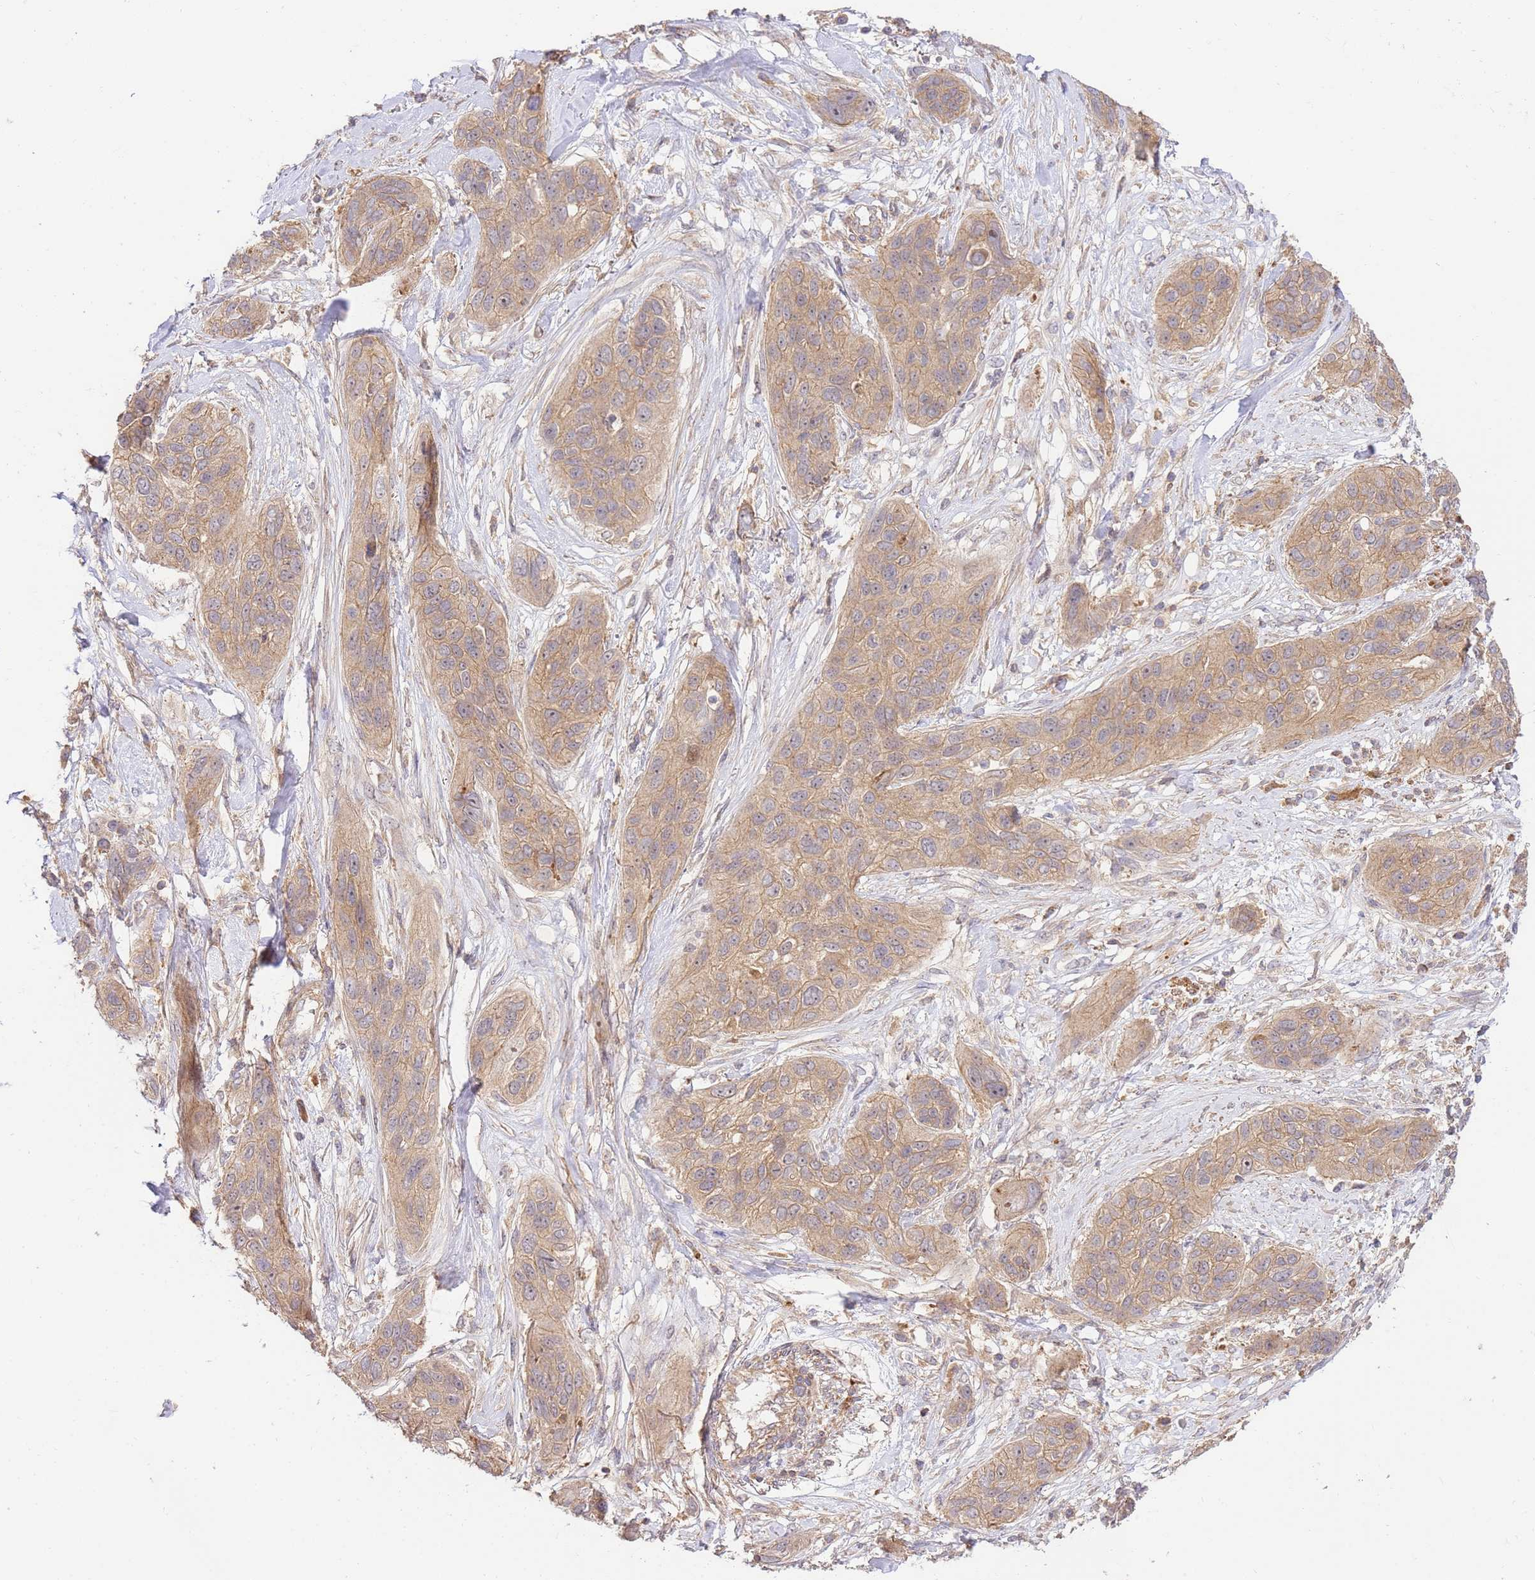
{"staining": {"intensity": "weak", "quantity": "25%-75%", "location": "cytoplasmic/membranous"}, "tissue": "lung cancer", "cell_type": "Tumor cells", "image_type": "cancer", "snomed": [{"axis": "morphology", "description": "Squamous cell carcinoma, NOS"}, {"axis": "topography", "description": "Lung"}], "caption": "Weak cytoplasmic/membranous expression for a protein is identified in about 25%-75% of tumor cells of squamous cell carcinoma (lung) using IHC.", "gene": "GAREM1", "patient": {"sex": "female", "age": 70}}